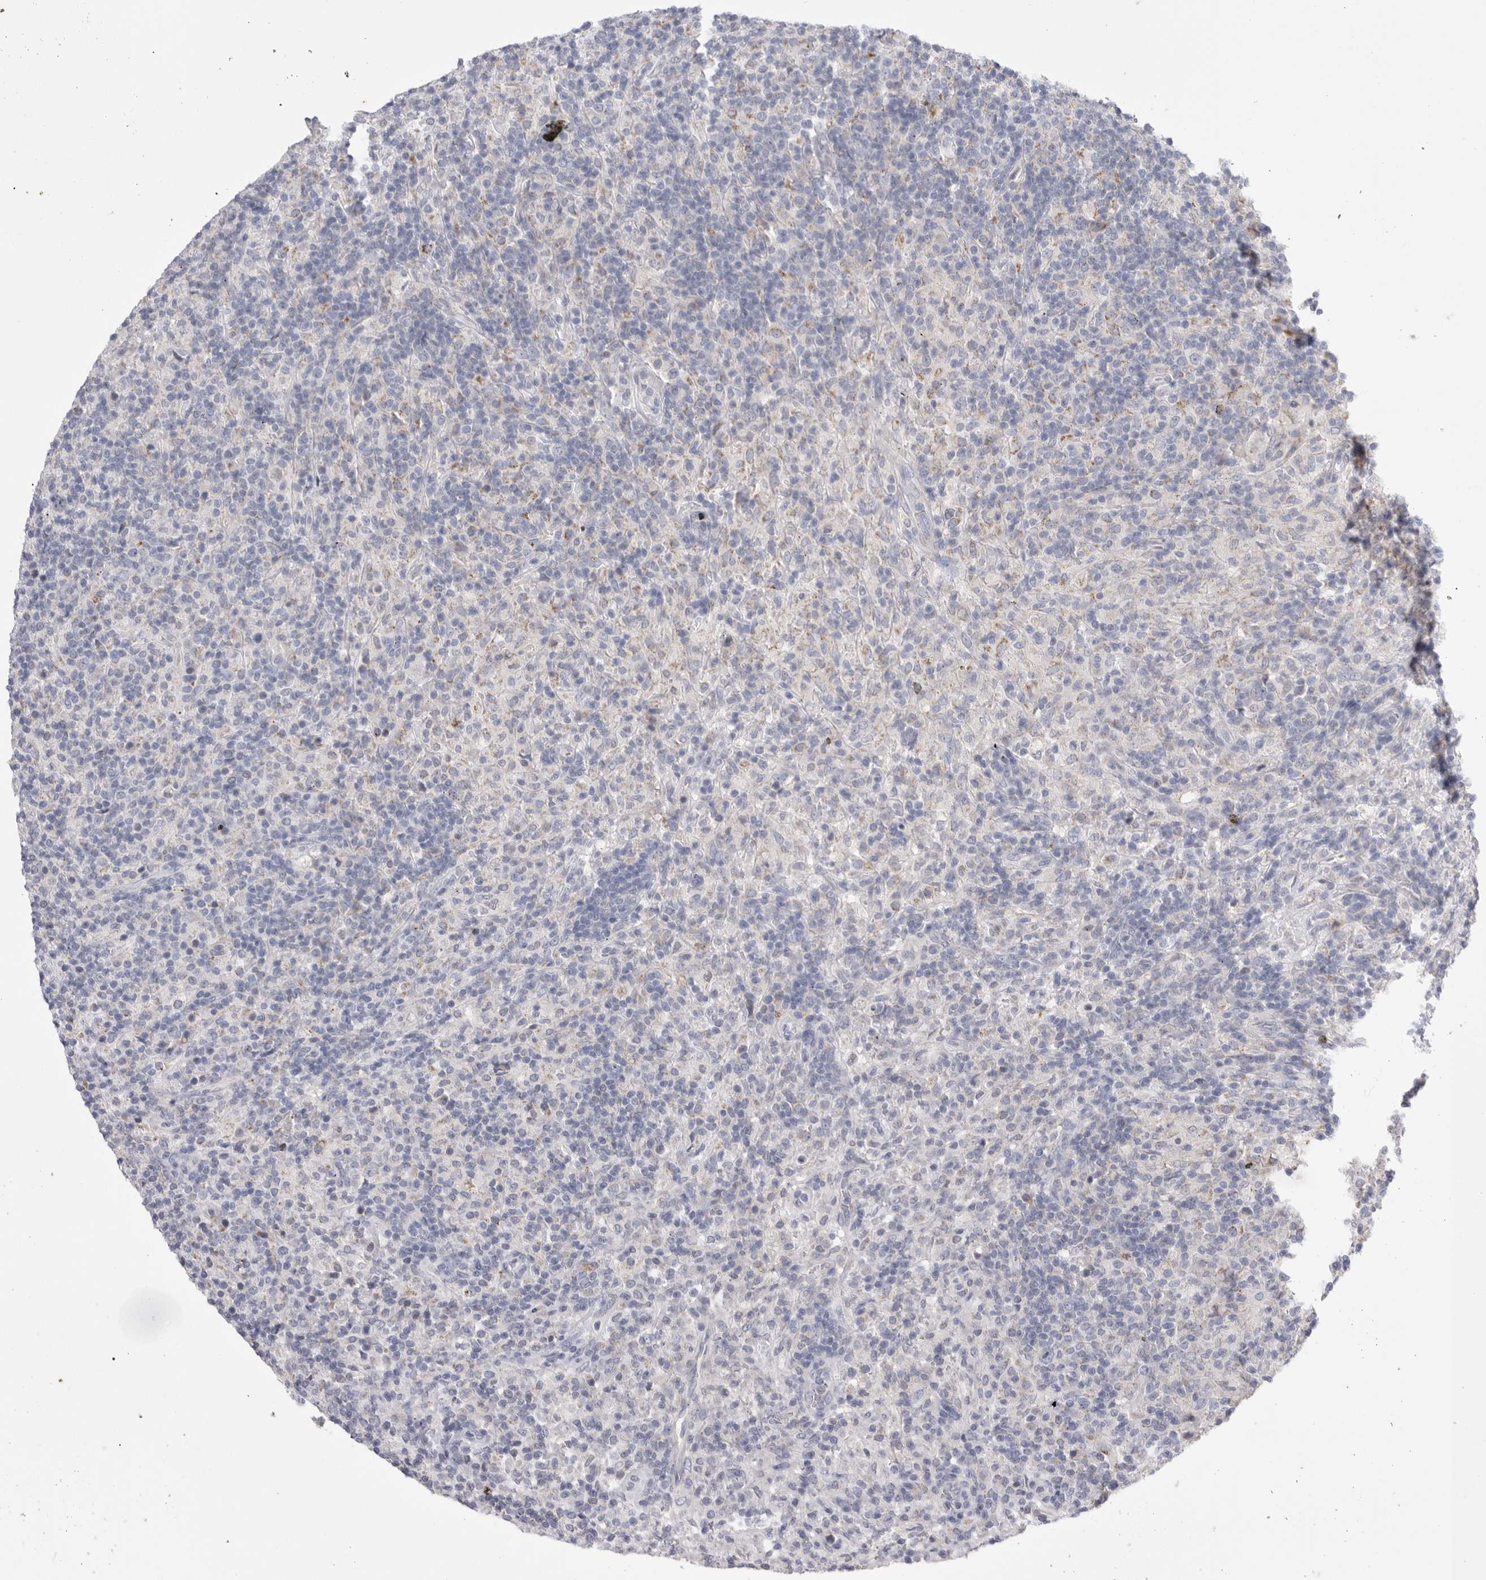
{"staining": {"intensity": "negative", "quantity": "none", "location": "none"}, "tissue": "lymphoma", "cell_type": "Tumor cells", "image_type": "cancer", "snomed": [{"axis": "morphology", "description": "Hodgkin's disease, NOS"}, {"axis": "topography", "description": "Lymph node"}], "caption": "IHC histopathology image of Hodgkin's disease stained for a protein (brown), which exhibits no positivity in tumor cells.", "gene": "CCDC126", "patient": {"sex": "male", "age": 70}}